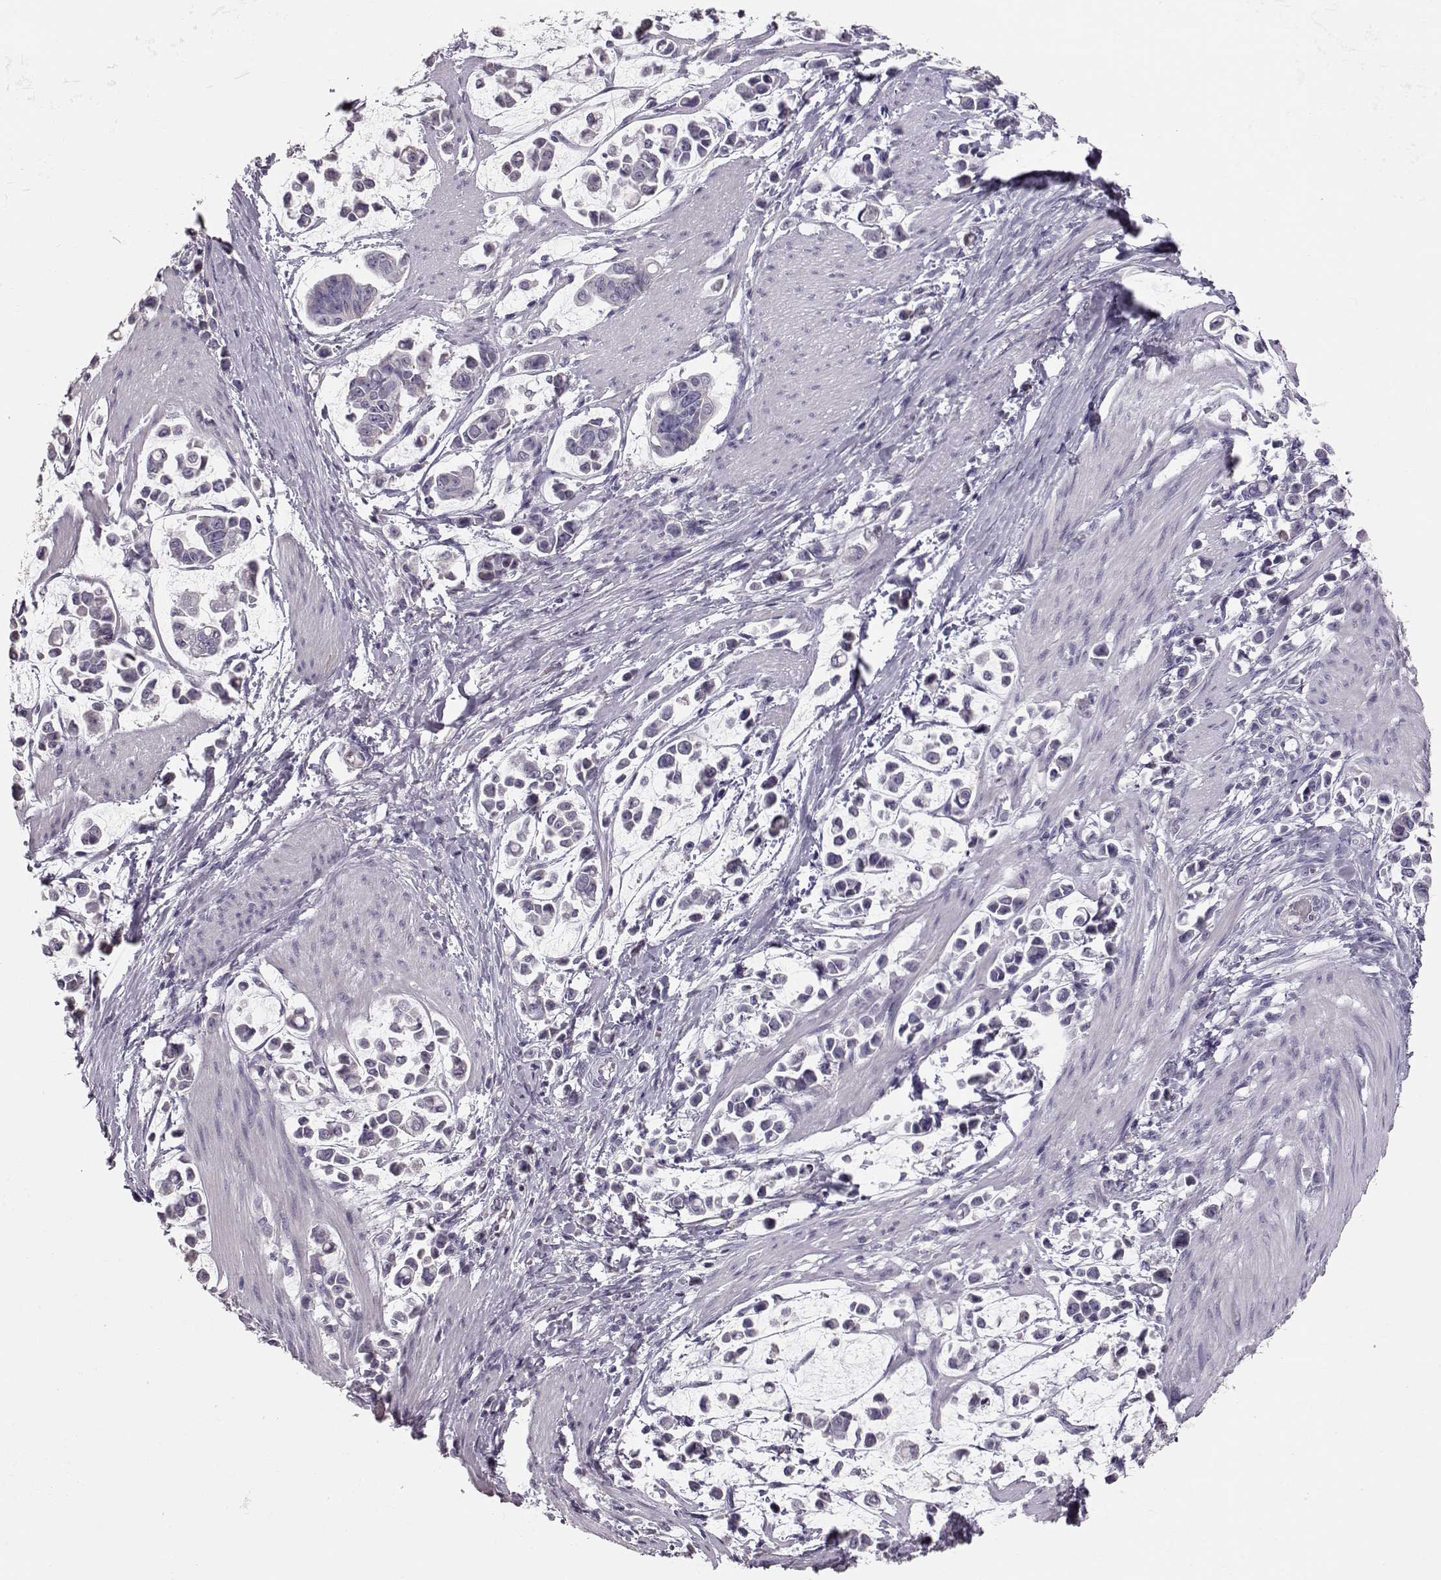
{"staining": {"intensity": "negative", "quantity": "none", "location": "none"}, "tissue": "stomach cancer", "cell_type": "Tumor cells", "image_type": "cancer", "snomed": [{"axis": "morphology", "description": "Adenocarcinoma, NOS"}, {"axis": "topography", "description": "Stomach"}], "caption": "There is no significant staining in tumor cells of stomach cancer. (Brightfield microscopy of DAB immunohistochemistry (IHC) at high magnification).", "gene": "POU1F1", "patient": {"sex": "male", "age": 82}}